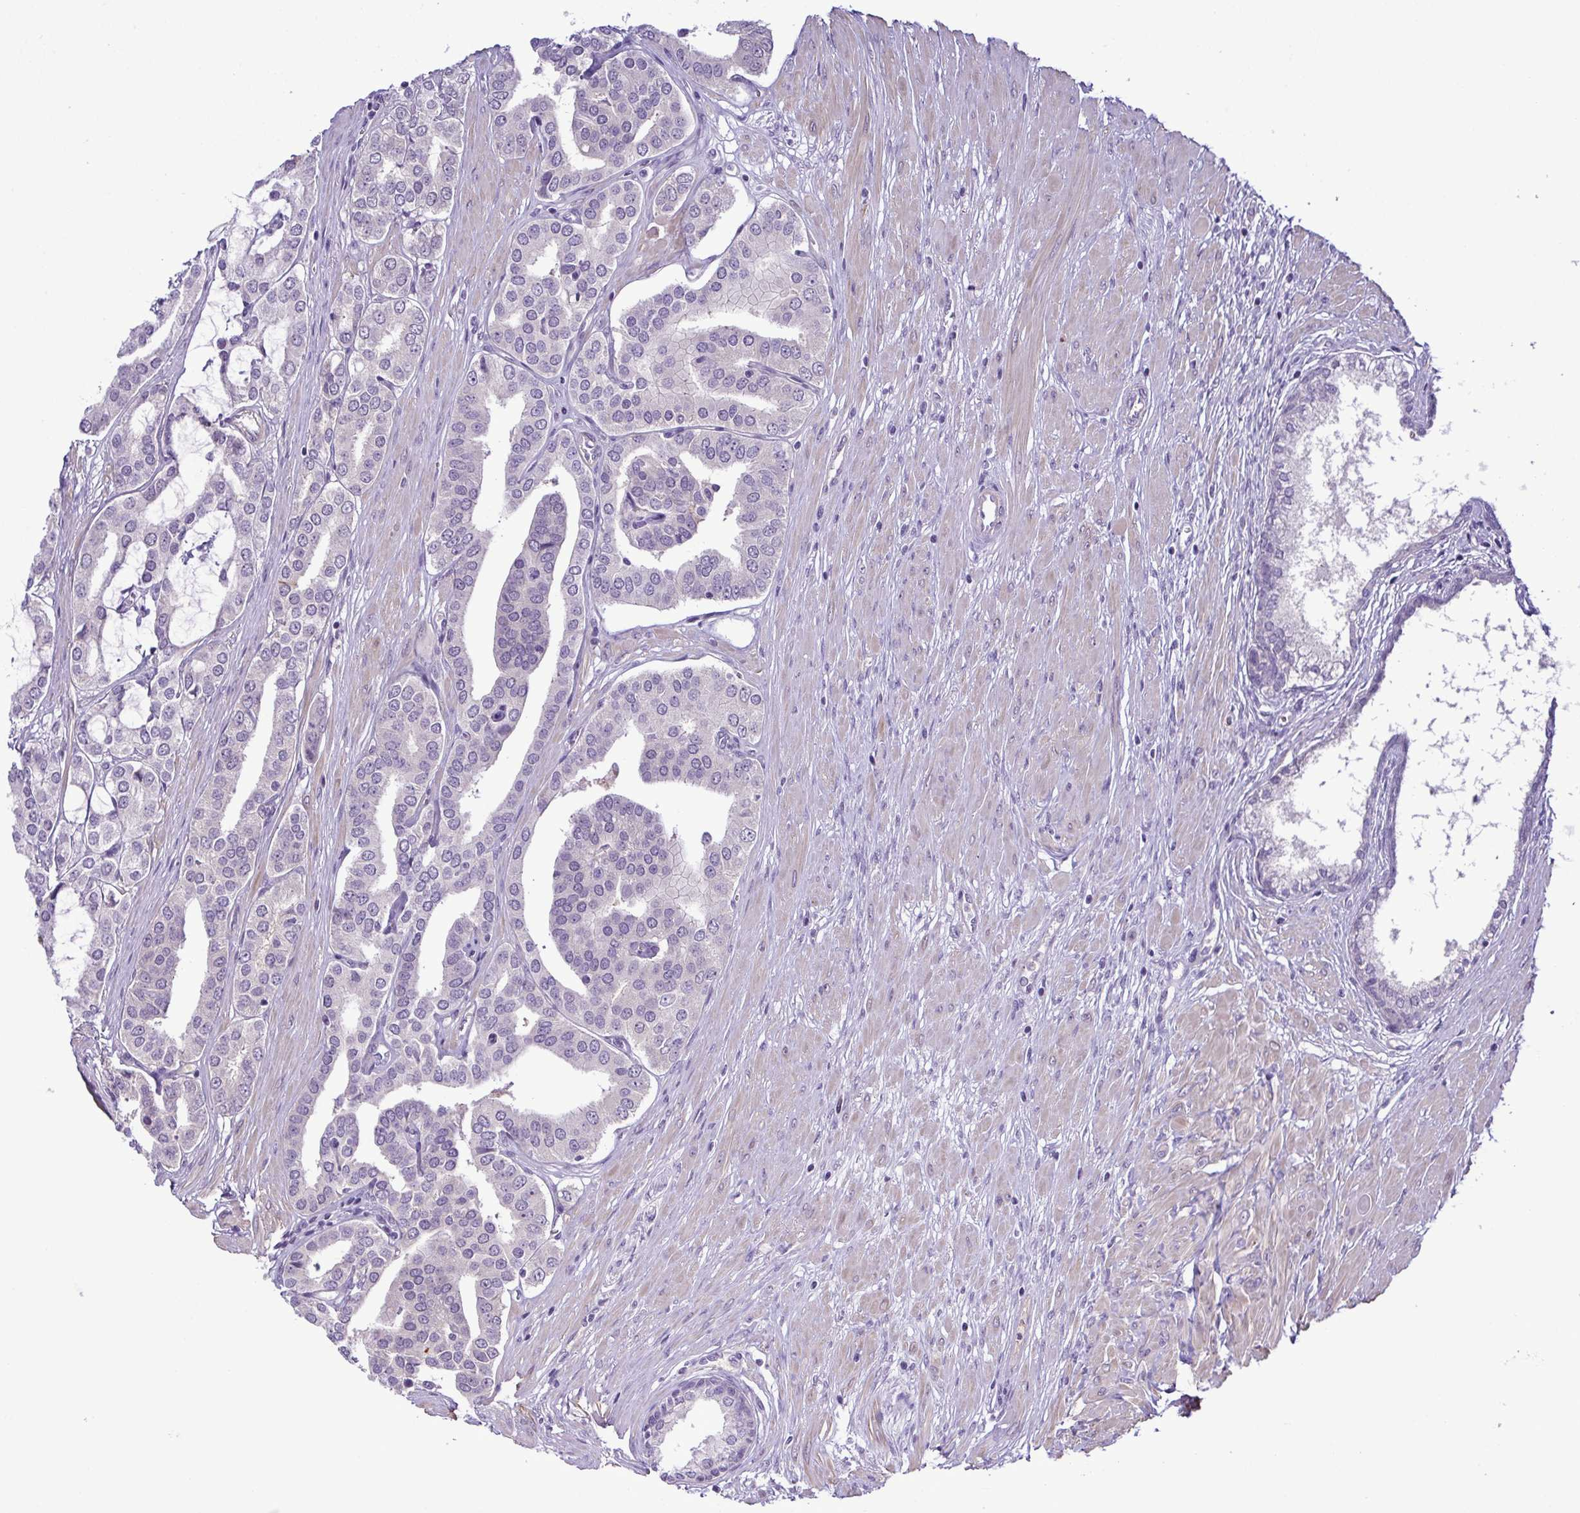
{"staining": {"intensity": "negative", "quantity": "none", "location": "none"}, "tissue": "prostate cancer", "cell_type": "Tumor cells", "image_type": "cancer", "snomed": [{"axis": "morphology", "description": "Adenocarcinoma, High grade"}, {"axis": "topography", "description": "Prostate"}], "caption": "This is an IHC image of prostate high-grade adenocarcinoma. There is no positivity in tumor cells.", "gene": "SYNPO2L", "patient": {"sex": "male", "age": 58}}